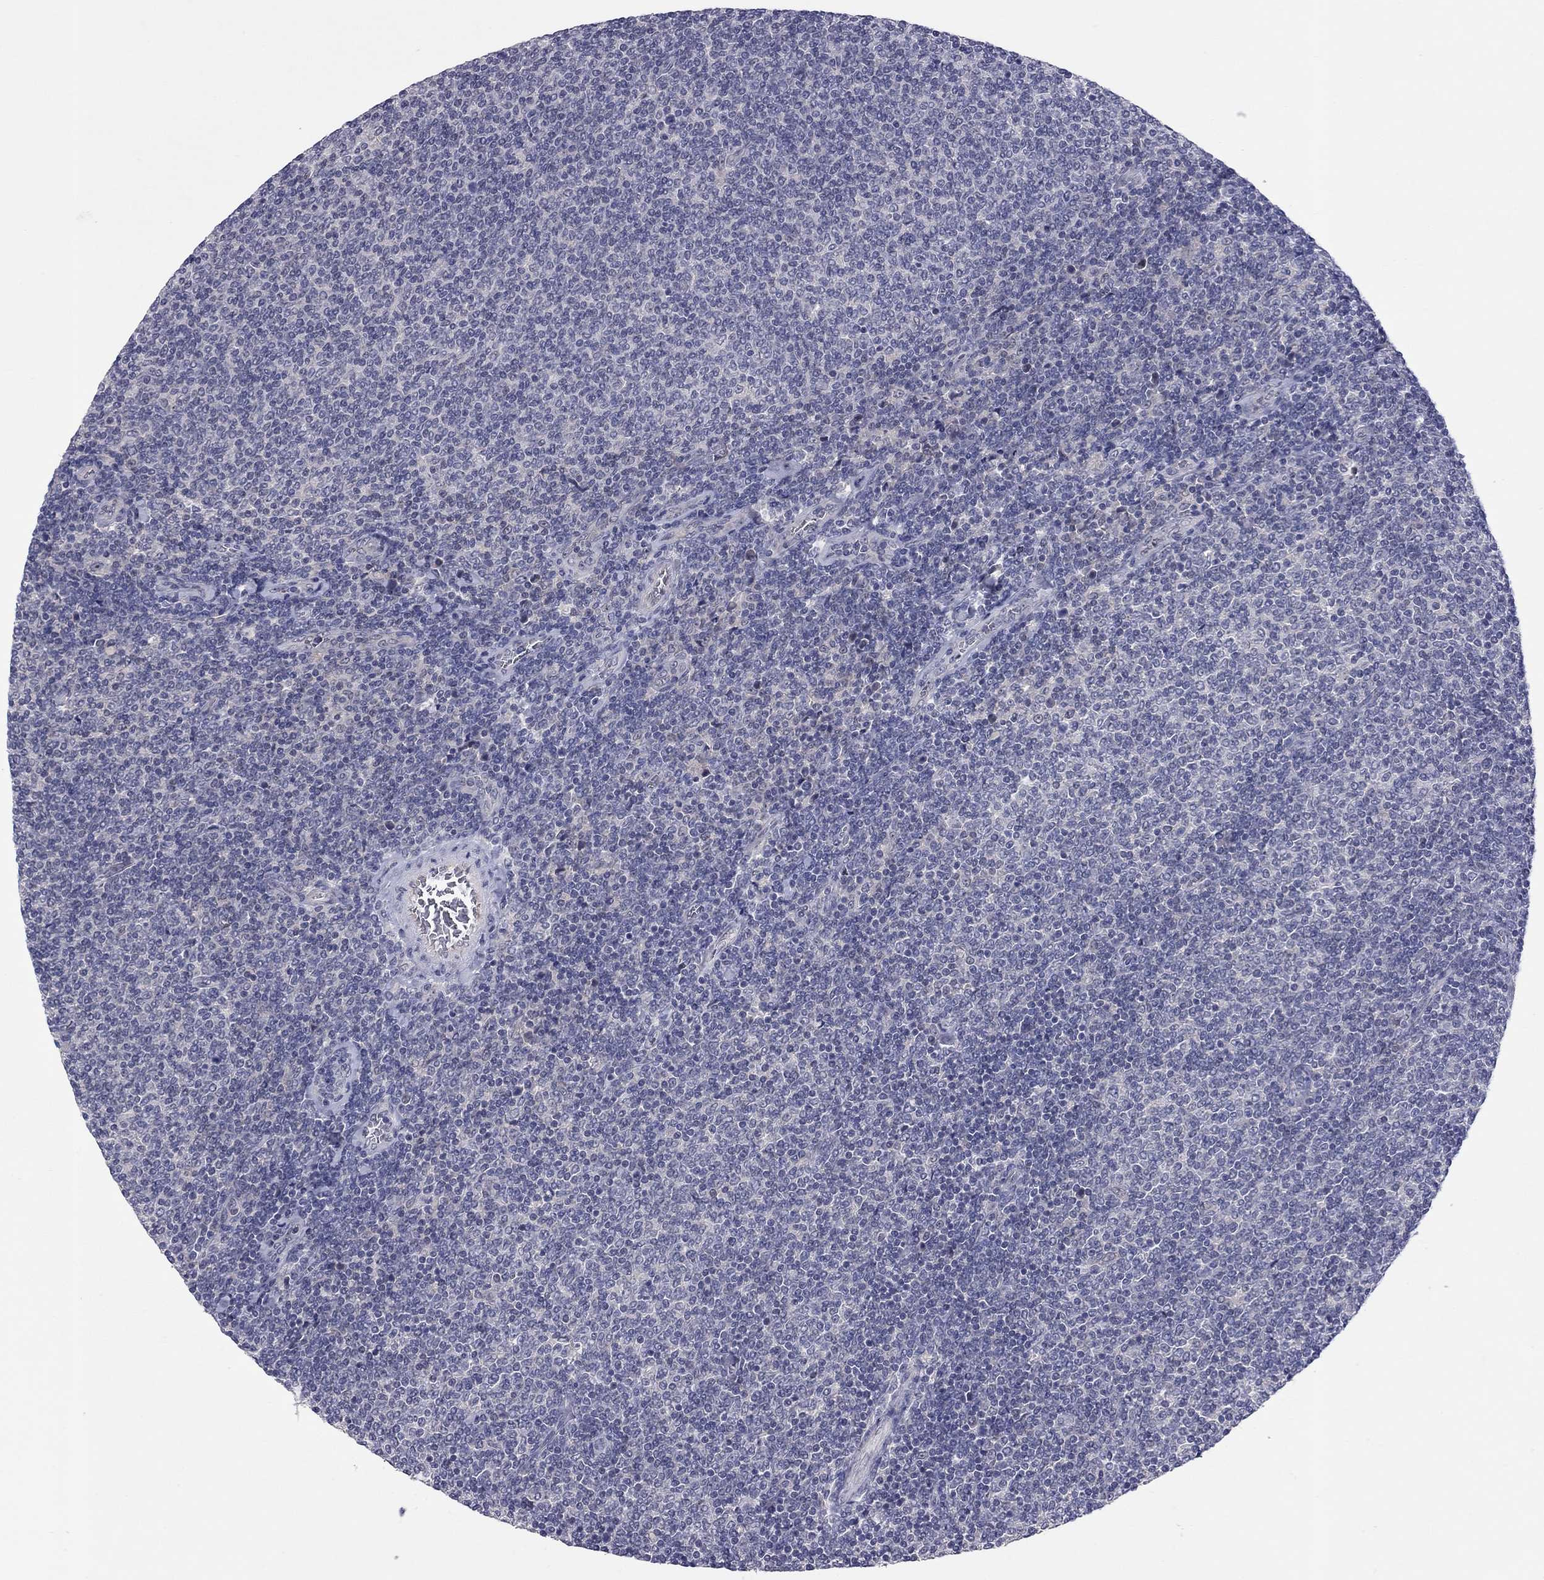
{"staining": {"intensity": "negative", "quantity": "none", "location": "none"}, "tissue": "lymphoma", "cell_type": "Tumor cells", "image_type": "cancer", "snomed": [{"axis": "morphology", "description": "Malignant lymphoma, non-Hodgkin's type, Low grade"}, {"axis": "topography", "description": "Lymph node"}], "caption": "This is a micrograph of immunohistochemistry (IHC) staining of lymphoma, which shows no expression in tumor cells. (Stains: DAB (3,3'-diaminobenzidine) immunohistochemistry (IHC) with hematoxylin counter stain, Microscopy: brightfield microscopy at high magnification).", "gene": "SHOC2", "patient": {"sex": "male", "age": 52}}